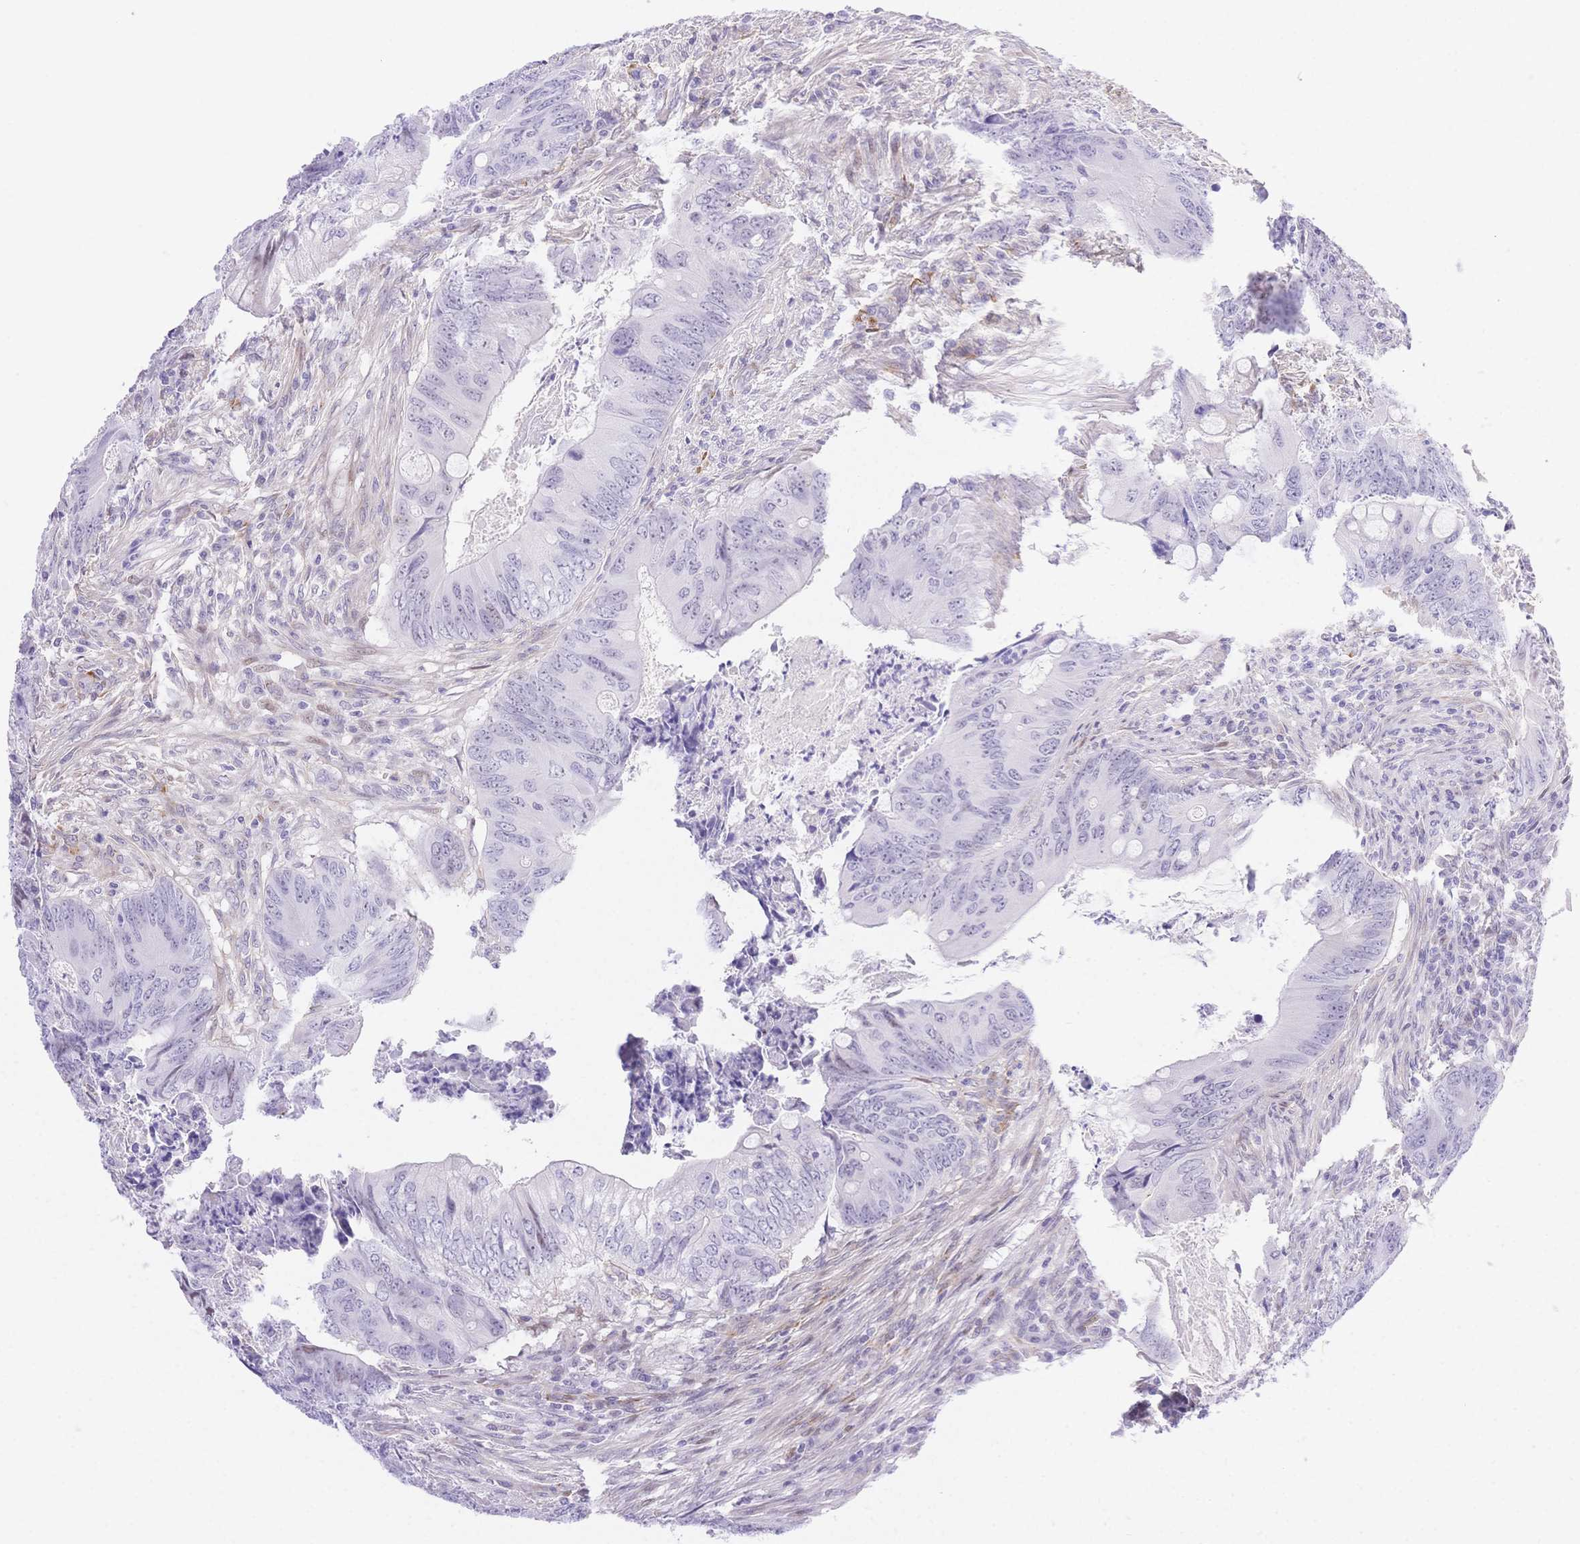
{"staining": {"intensity": "negative", "quantity": "none", "location": "none"}, "tissue": "colorectal cancer", "cell_type": "Tumor cells", "image_type": "cancer", "snomed": [{"axis": "morphology", "description": "Adenocarcinoma, NOS"}, {"axis": "topography", "description": "Colon"}], "caption": "An image of colorectal cancer (adenocarcinoma) stained for a protein shows no brown staining in tumor cells.", "gene": "PDZD2", "patient": {"sex": "female", "age": 74}}